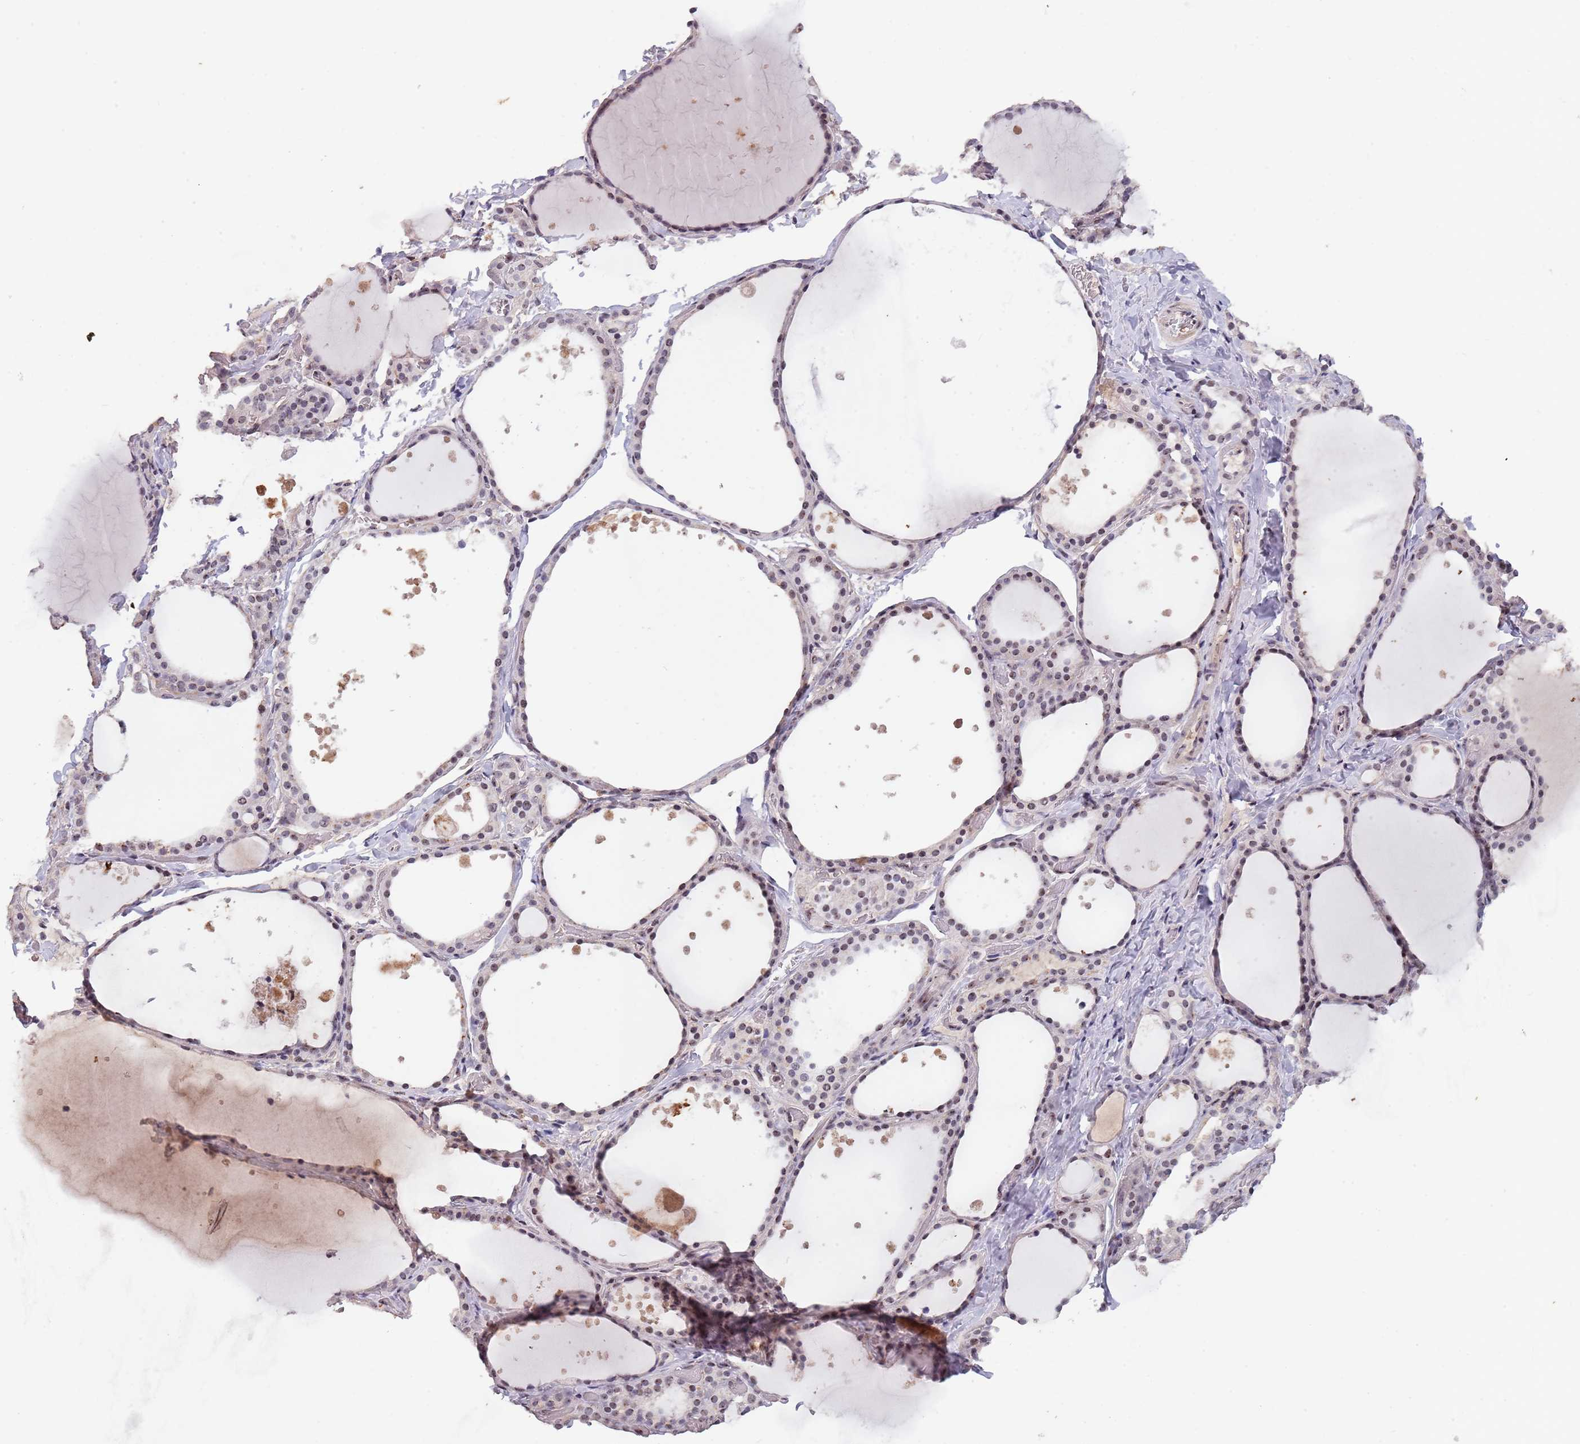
{"staining": {"intensity": "negative", "quantity": "none", "location": "none"}, "tissue": "thyroid gland", "cell_type": "Glandular cells", "image_type": "normal", "snomed": [{"axis": "morphology", "description": "Normal tissue, NOS"}, {"axis": "topography", "description": "Thyroid gland"}], "caption": "This micrograph is of benign thyroid gland stained with IHC to label a protein in brown with the nuclei are counter-stained blue. There is no expression in glandular cells.", "gene": "CIZ1", "patient": {"sex": "female", "age": 44}}